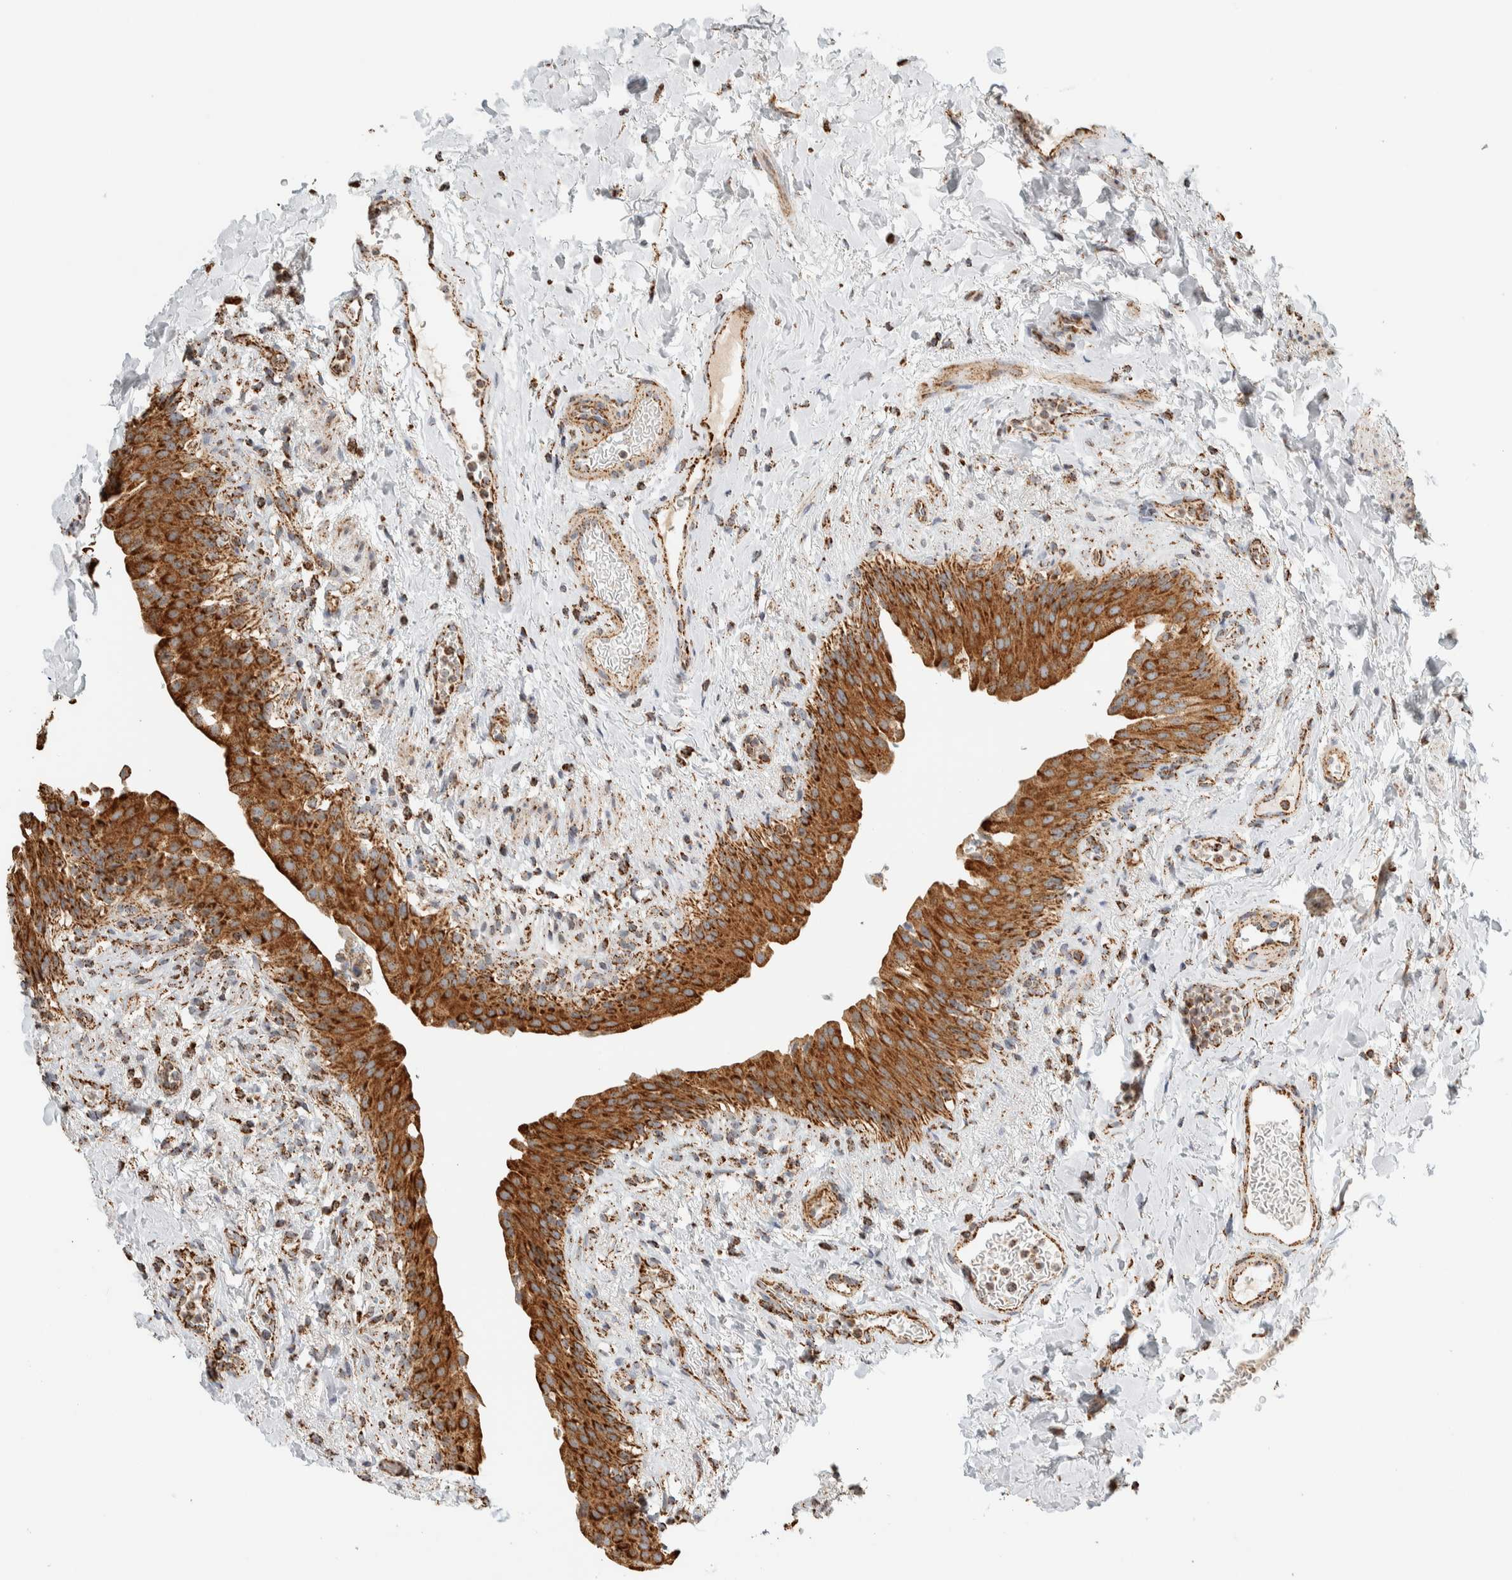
{"staining": {"intensity": "strong", "quantity": ">75%", "location": "cytoplasmic/membranous"}, "tissue": "urinary bladder", "cell_type": "Urothelial cells", "image_type": "normal", "snomed": [{"axis": "morphology", "description": "Normal tissue, NOS"}, {"axis": "topography", "description": "Urinary bladder"}], "caption": "A brown stain labels strong cytoplasmic/membranous positivity of a protein in urothelial cells of benign human urinary bladder. Nuclei are stained in blue.", "gene": "ZNF454", "patient": {"sex": "female", "age": 60}}